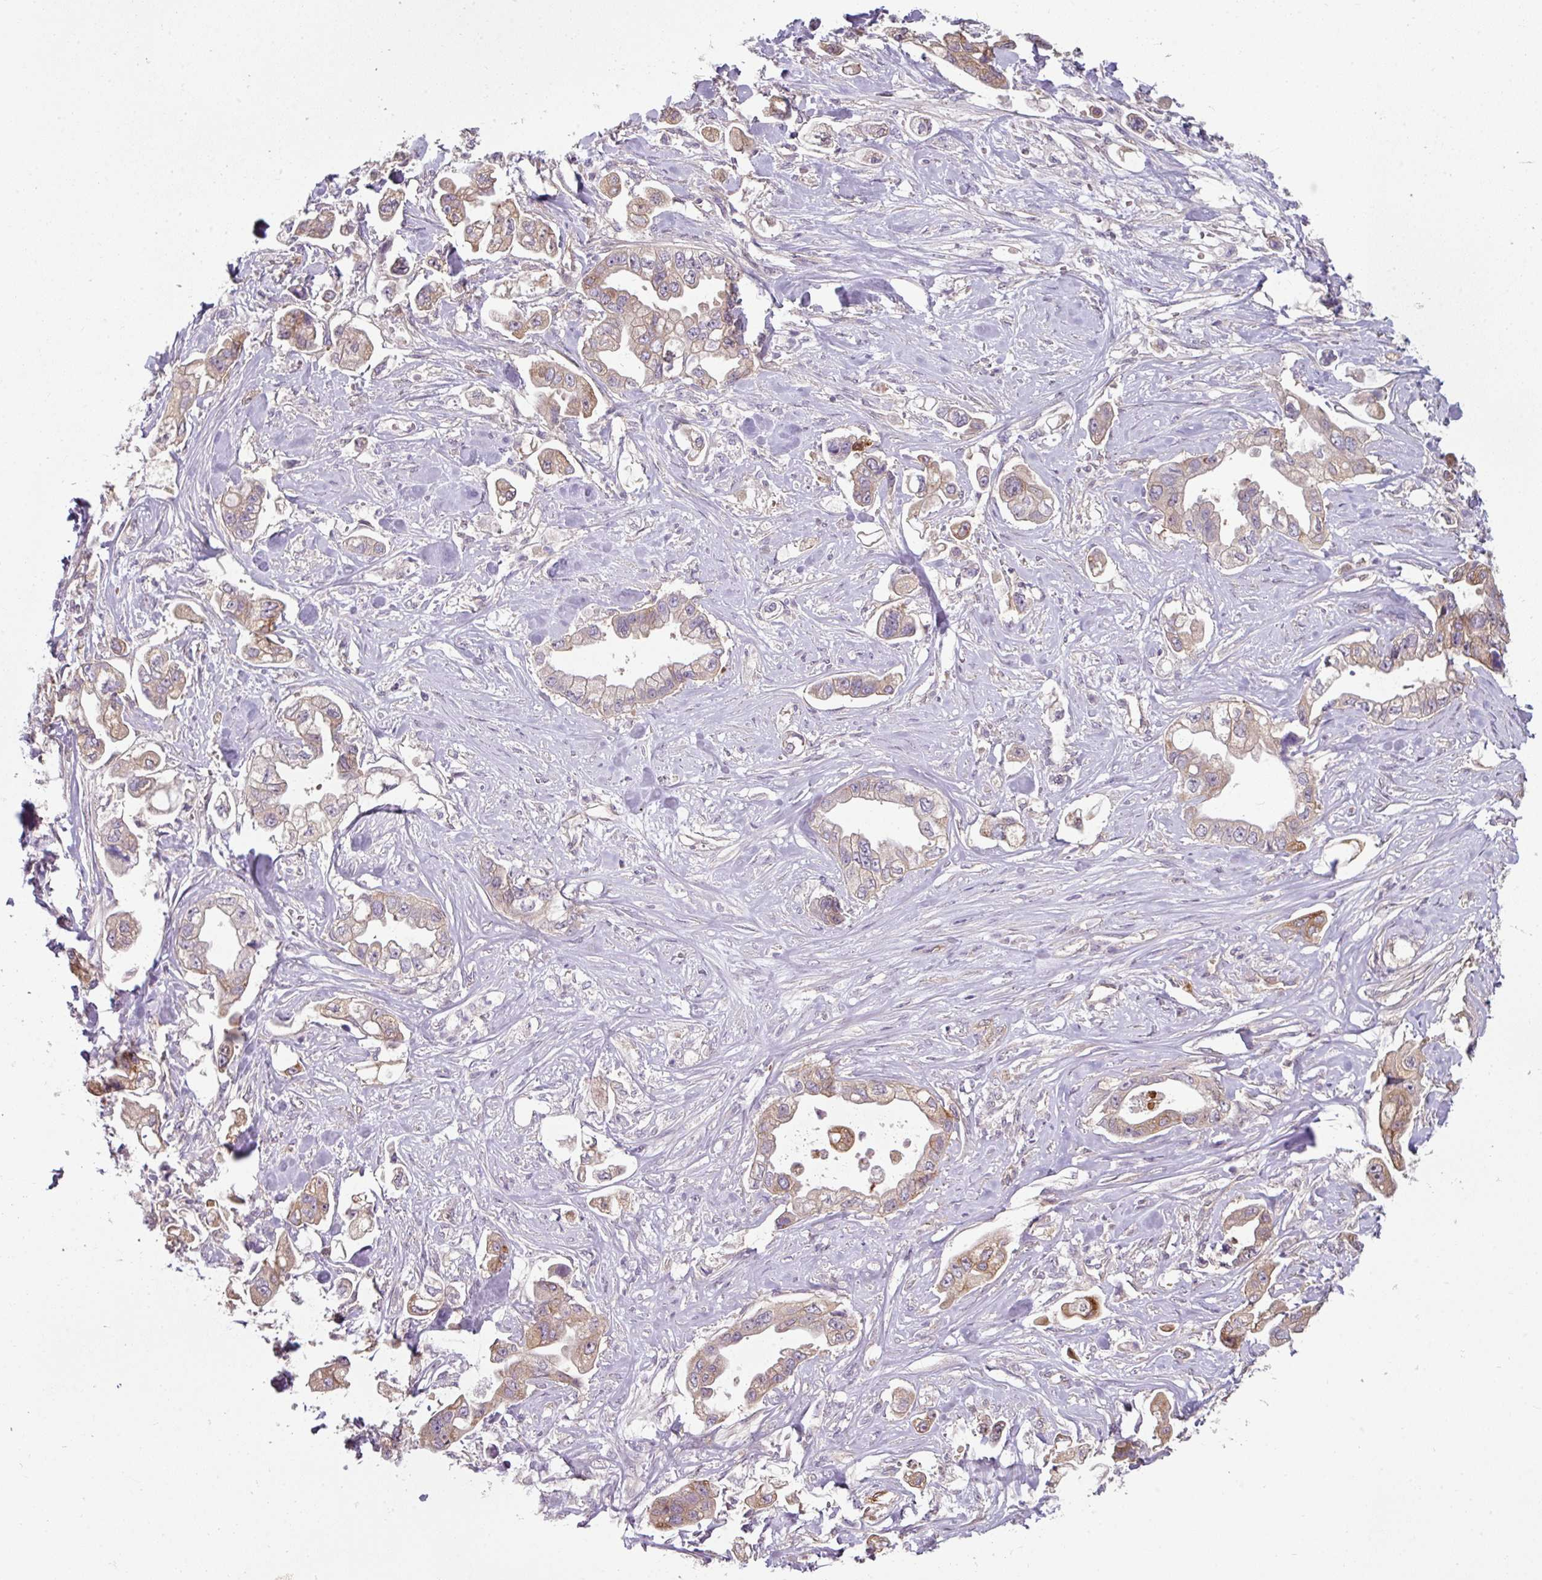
{"staining": {"intensity": "moderate", "quantity": "25%-75%", "location": "cytoplasmic/membranous"}, "tissue": "stomach cancer", "cell_type": "Tumor cells", "image_type": "cancer", "snomed": [{"axis": "morphology", "description": "Adenocarcinoma, NOS"}, {"axis": "topography", "description": "Stomach"}], "caption": "Immunohistochemical staining of stomach adenocarcinoma shows medium levels of moderate cytoplasmic/membranous protein expression in about 25%-75% of tumor cells. (DAB = brown stain, brightfield microscopy at high magnification).", "gene": "C19orf33", "patient": {"sex": "male", "age": 62}}